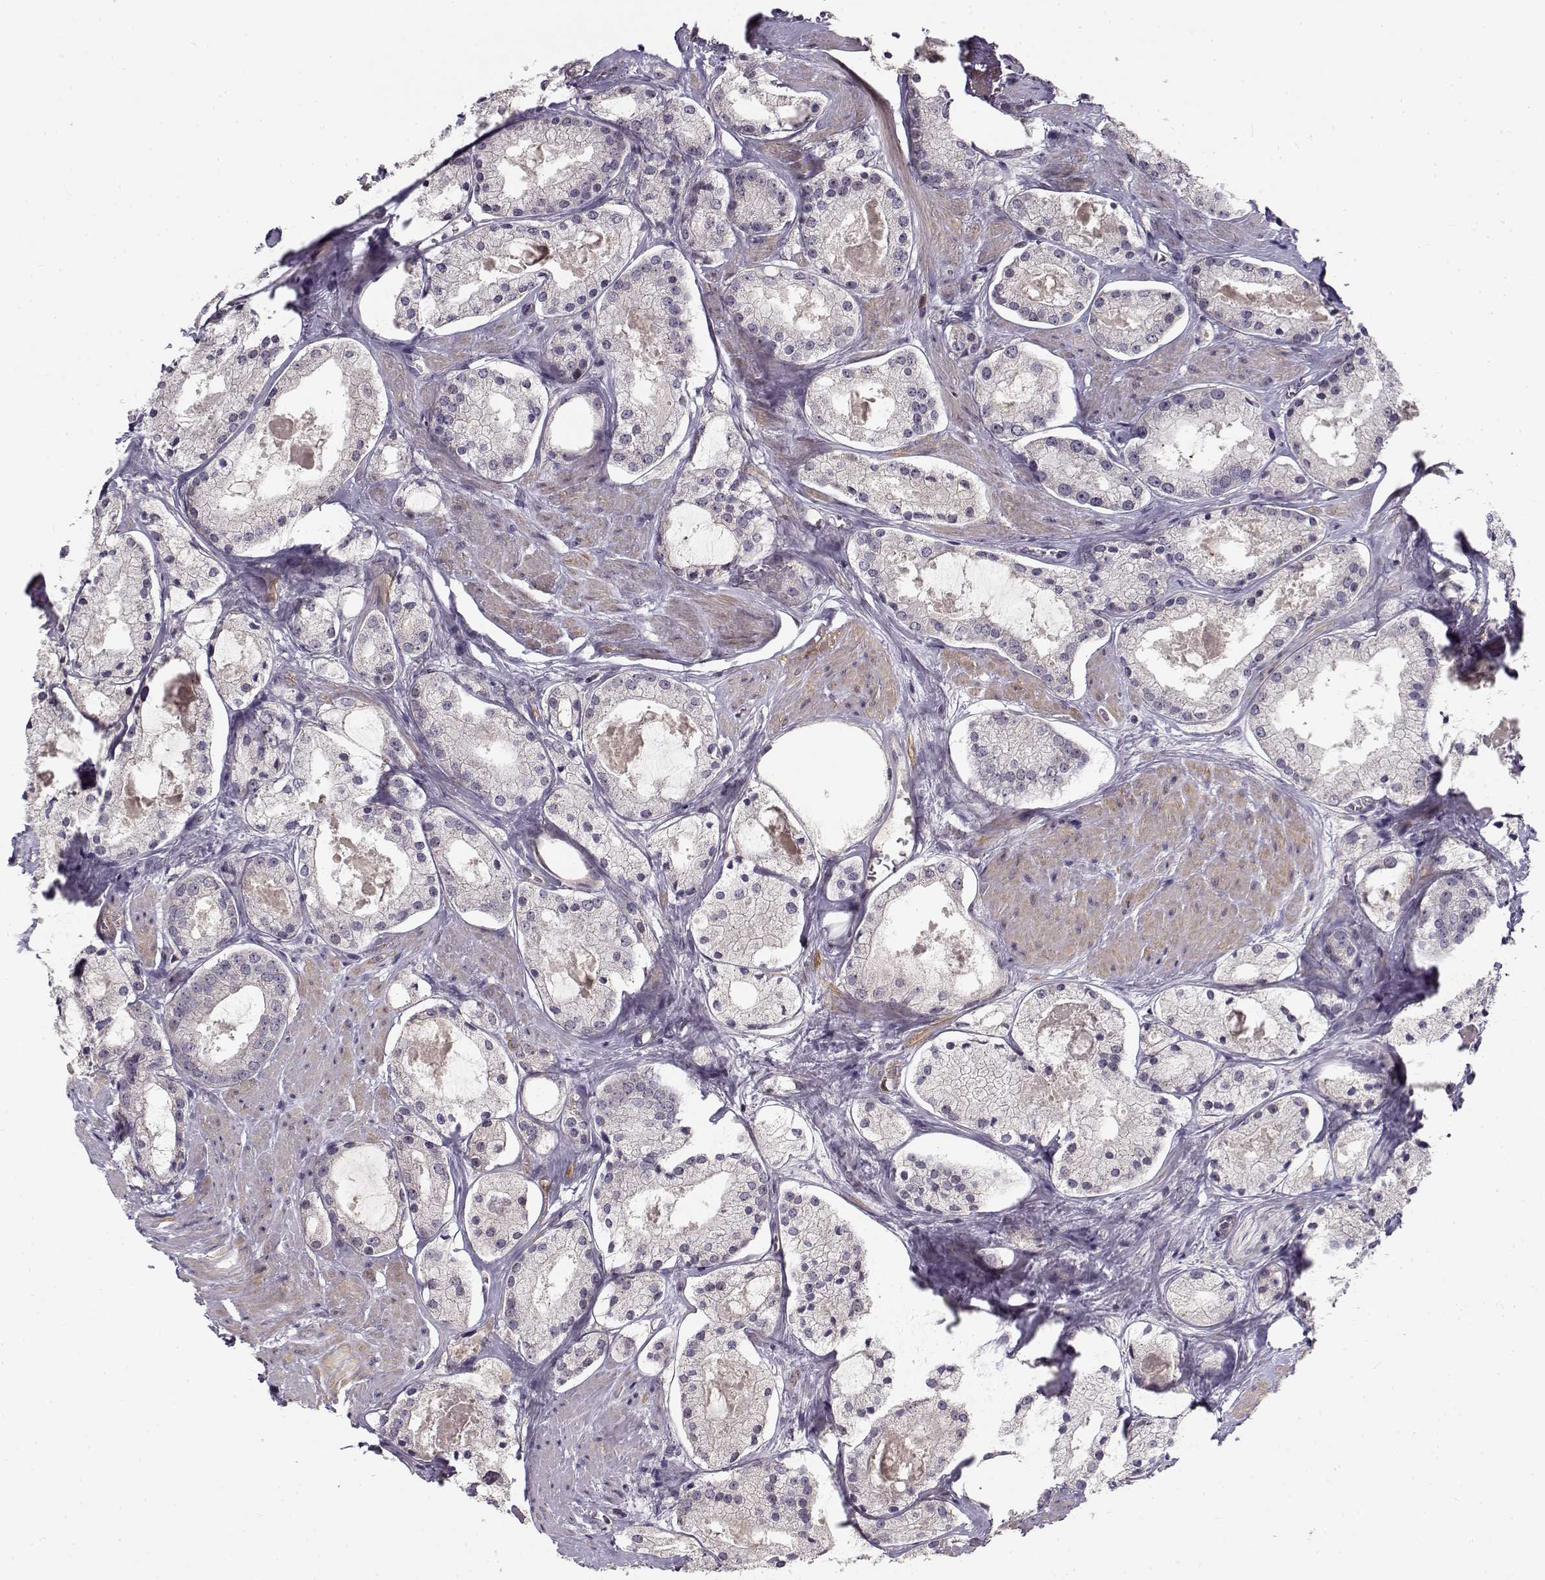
{"staining": {"intensity": "negative", "quantity": "none", "location": "none"}, "tissue": "prostate cancer", "cell_type": "Tumor cells", "image_type": "cancer", "snomed": [{"axis": "morphology", "description": "Adenocarcinoma, NOS"}, {"axis": "morphology", "description": "Adenocarcinoma, High grade"}, {"axis": "topography", "description": "Prostate"}], "caption": "Tumor cells show no significant expression in prostate cancer.", "gene": "RGS9BP", "patient": {"sex": "male", "age": 64}}